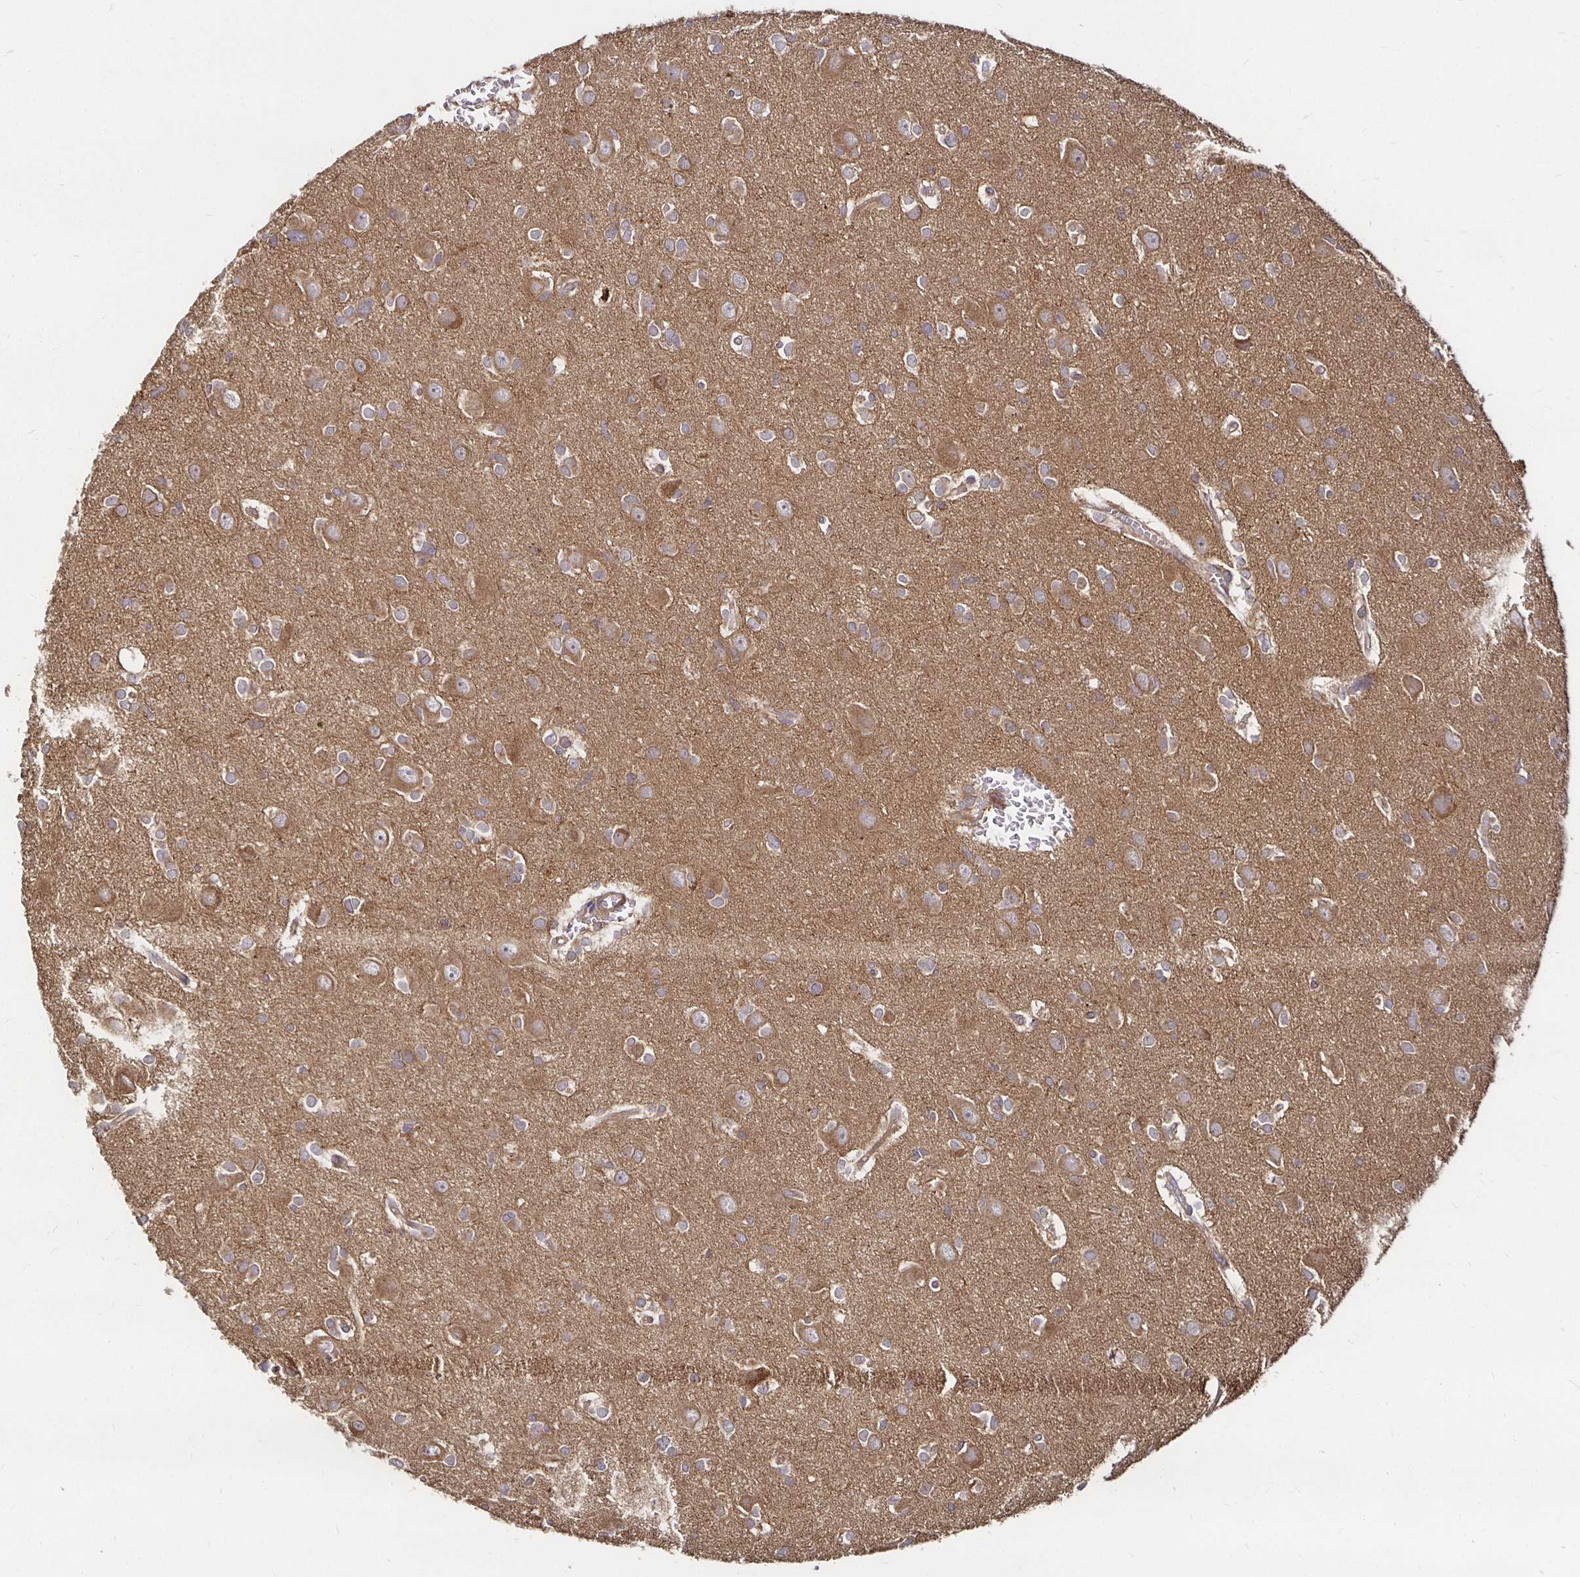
{"staining": {"intensity": "moderate", "quantity": "25%-75%", "location": "cytoplasmic/membranous"}, "tissue": "glioma", "cell_type": "Tumor cells", "image_type": "cancer", "snomed": [{"axis": "morphology", "description": "Glioma, malignant, High grade"}, {"axis": "topography", "description": "Brain"}], "caption": "This histopathology image exhibits malignant glioma (high-grade) stained with immunohistochemistry to label a protein in brown. The cytoplasmic/membranous of tumor cells show moderate positivity for the protein. Nuclei are counter-stained blue.", "gene": "MLST8", "patient": {"sex": "male", "age": 23}}